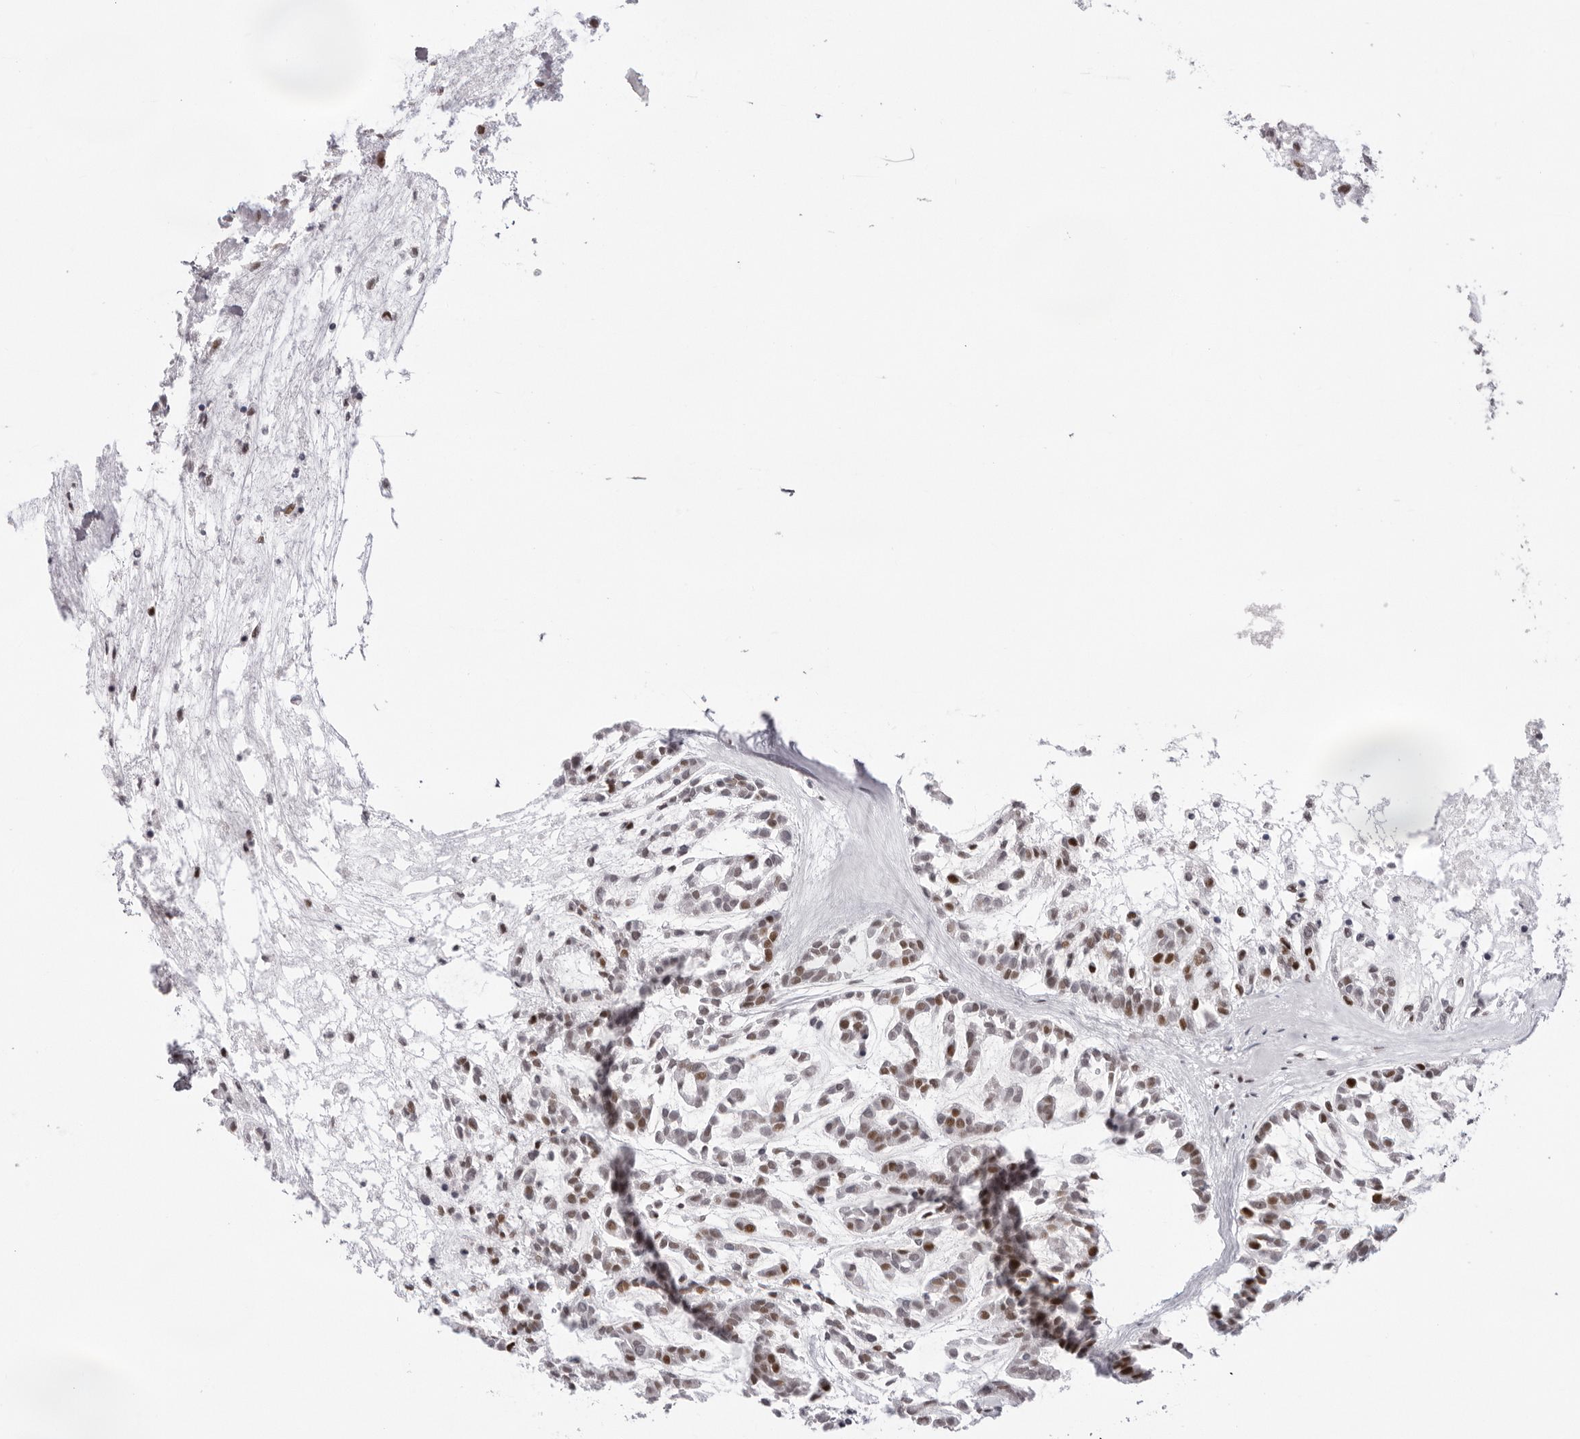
{"staining": {"intensity": "moderate", "quantity": "25%-75%", "location": "nuclear"}, "tissue": "head and neck cancer", "cell_type": "Tumor cells", "image_type": "cancer", "snomed": [{"axis": "morphology", "description": "Adenocarcinoma, NOS"}, {"axis": "morphology", "description": "Adenoma, NOS"}, {"axis": "topography", "description": "Head-Neck"}], "caption": "This is an image of immunohistochemistry (IHC) staining of head and neck cancer (adenocarcinoma), which shows moderate staining in the nuclear of tumor cells.", "gene": "NTPCR", "patient": {"sex": "female", "age": 55}}